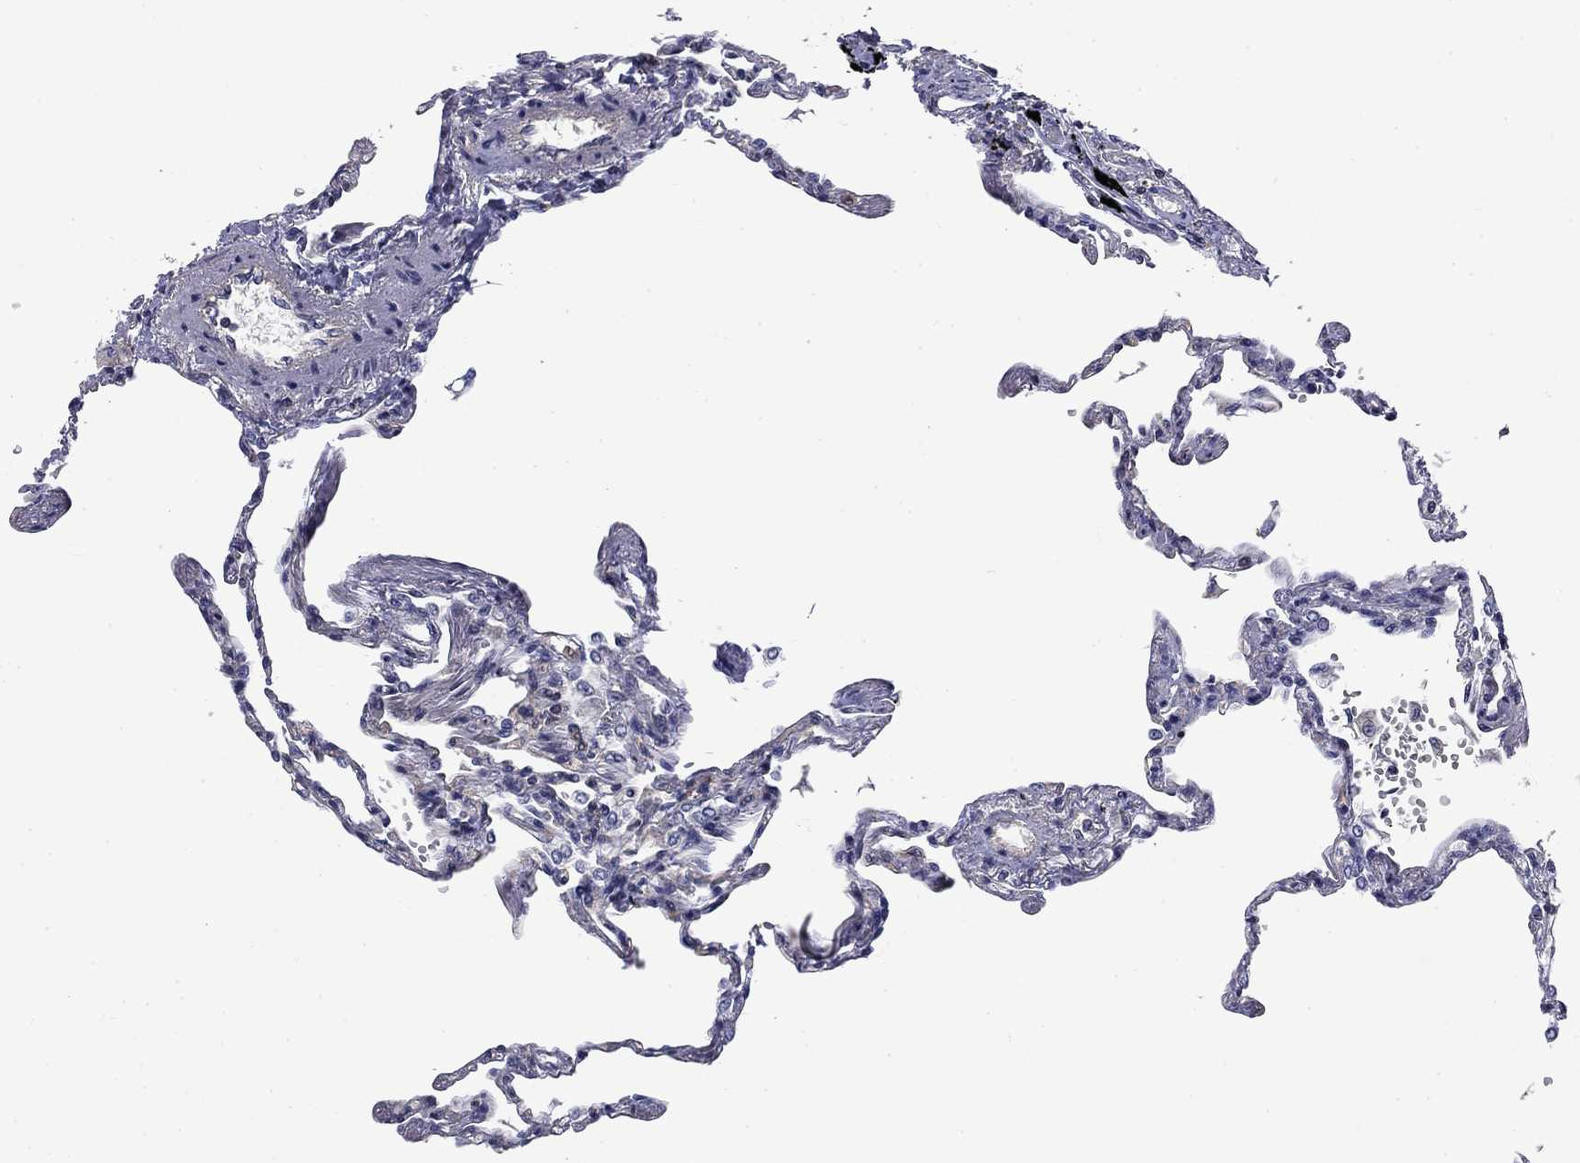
{"staining": {"intensity": "negative", "quantity": "none", "location": "none"}, "tissue": "lung", "cell_type": "Alveolar cells", "image_type": "normal", "snomed": [{"axis": "morphology", "description": "Normal tissue, NOS"}, {"axis": "topography", "description": "Lung"}], "caption": "This is an immunohistochemistry photomicrograph of benign human lung. There is no staining in alveolar cells.", "gene": "ARHGAP45", "patient": {"sex": "male", "age": 78}}